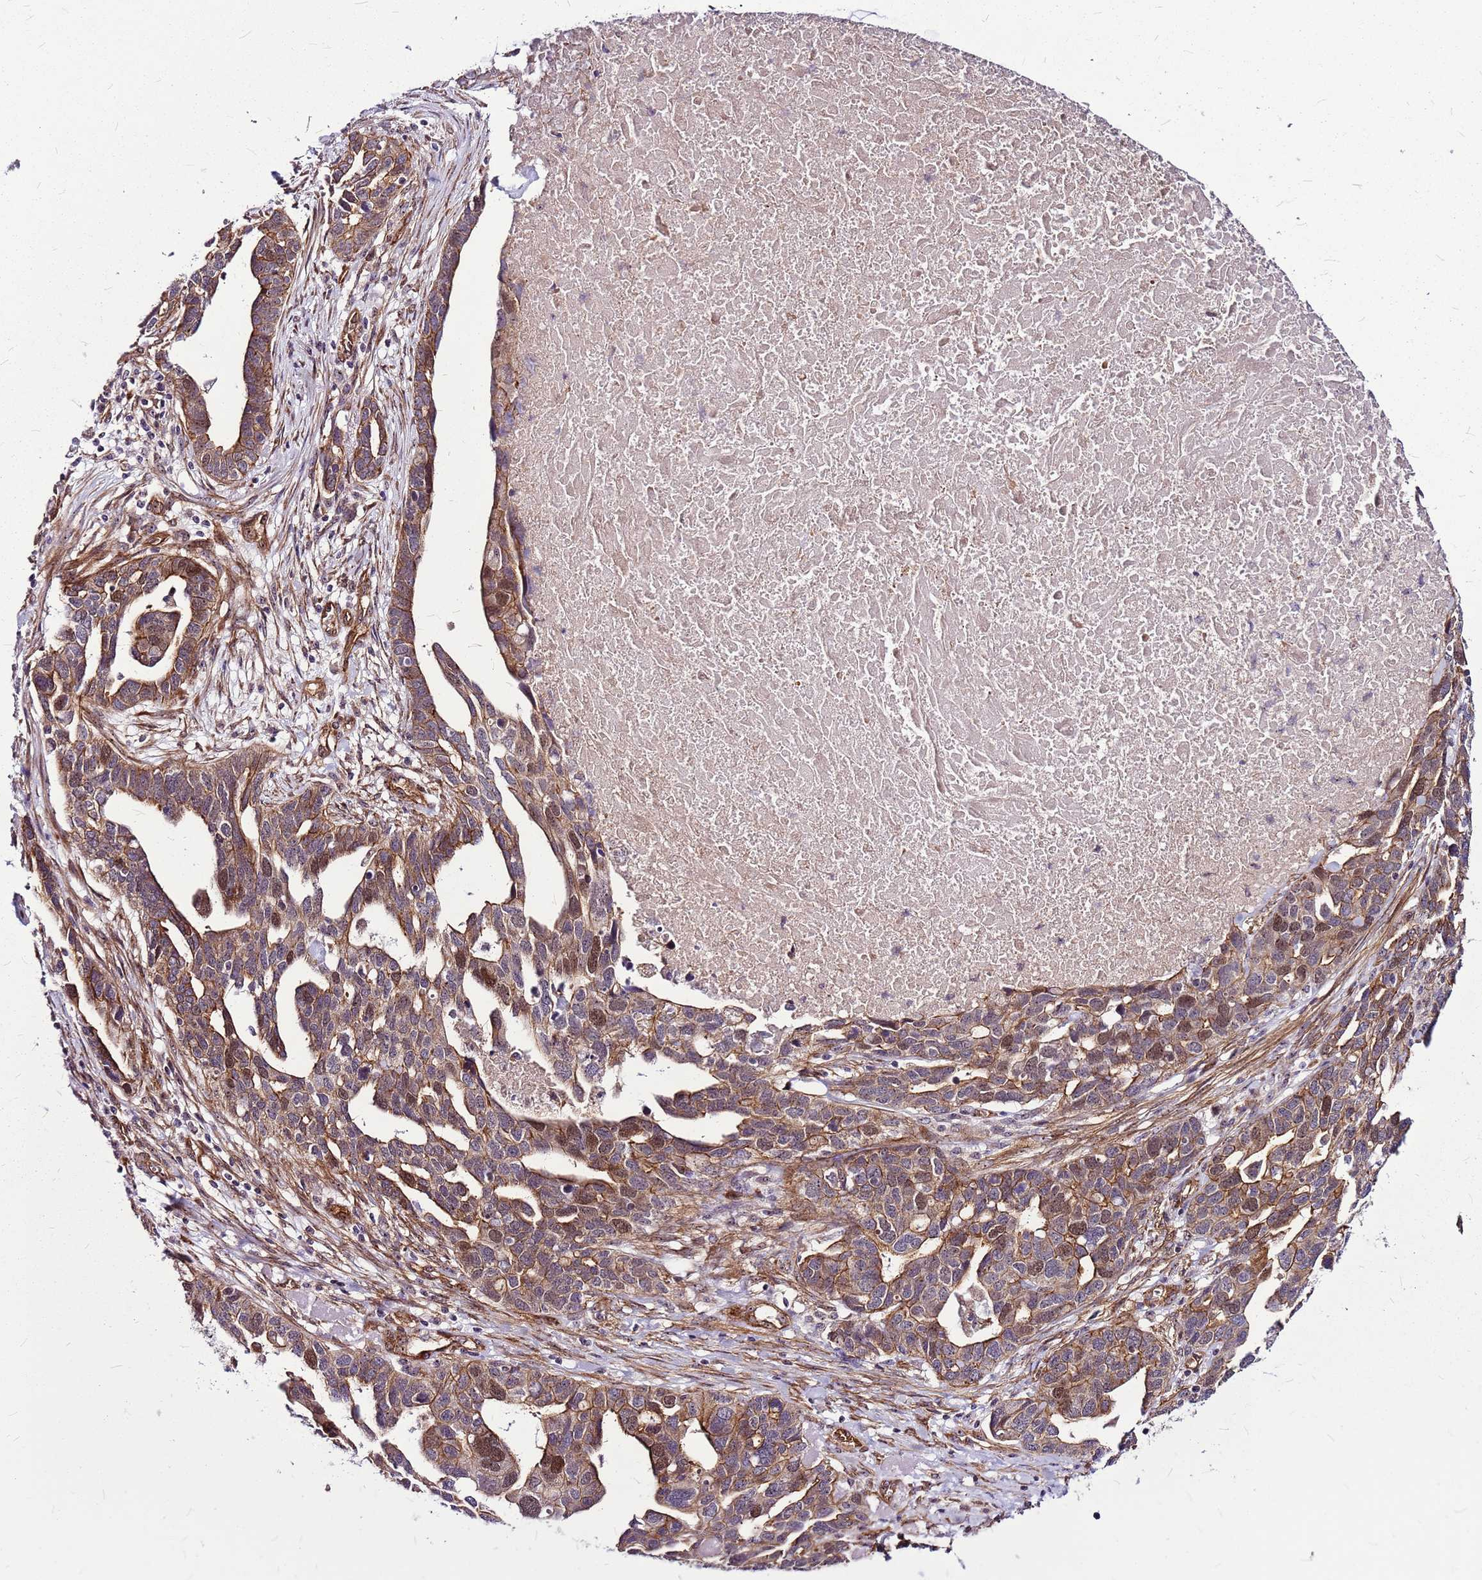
{"staining": {"intensity": "moderate", "quantity": ">75%", "location": "cytoplasmic/membranous,nuclear"}, "tissue": "ovarian cancer", "cell_type": "Tumor cells", "image_type": "cancer", "snomed": [{"axis": "morphology", "description": "Cystadenocarcinoma, serous, NOS"}, {"axis": "topography", "description": "Ovary"}], "caption": "Immunohistochemical staining of ovarian cancer reveals medium levels of moderate cytoplasmic/membranous and nuclear staining in approximately >75% of tumor cells.", "gene": "TOPAZ1", "patient": {"sex": "female", "age": 54}}